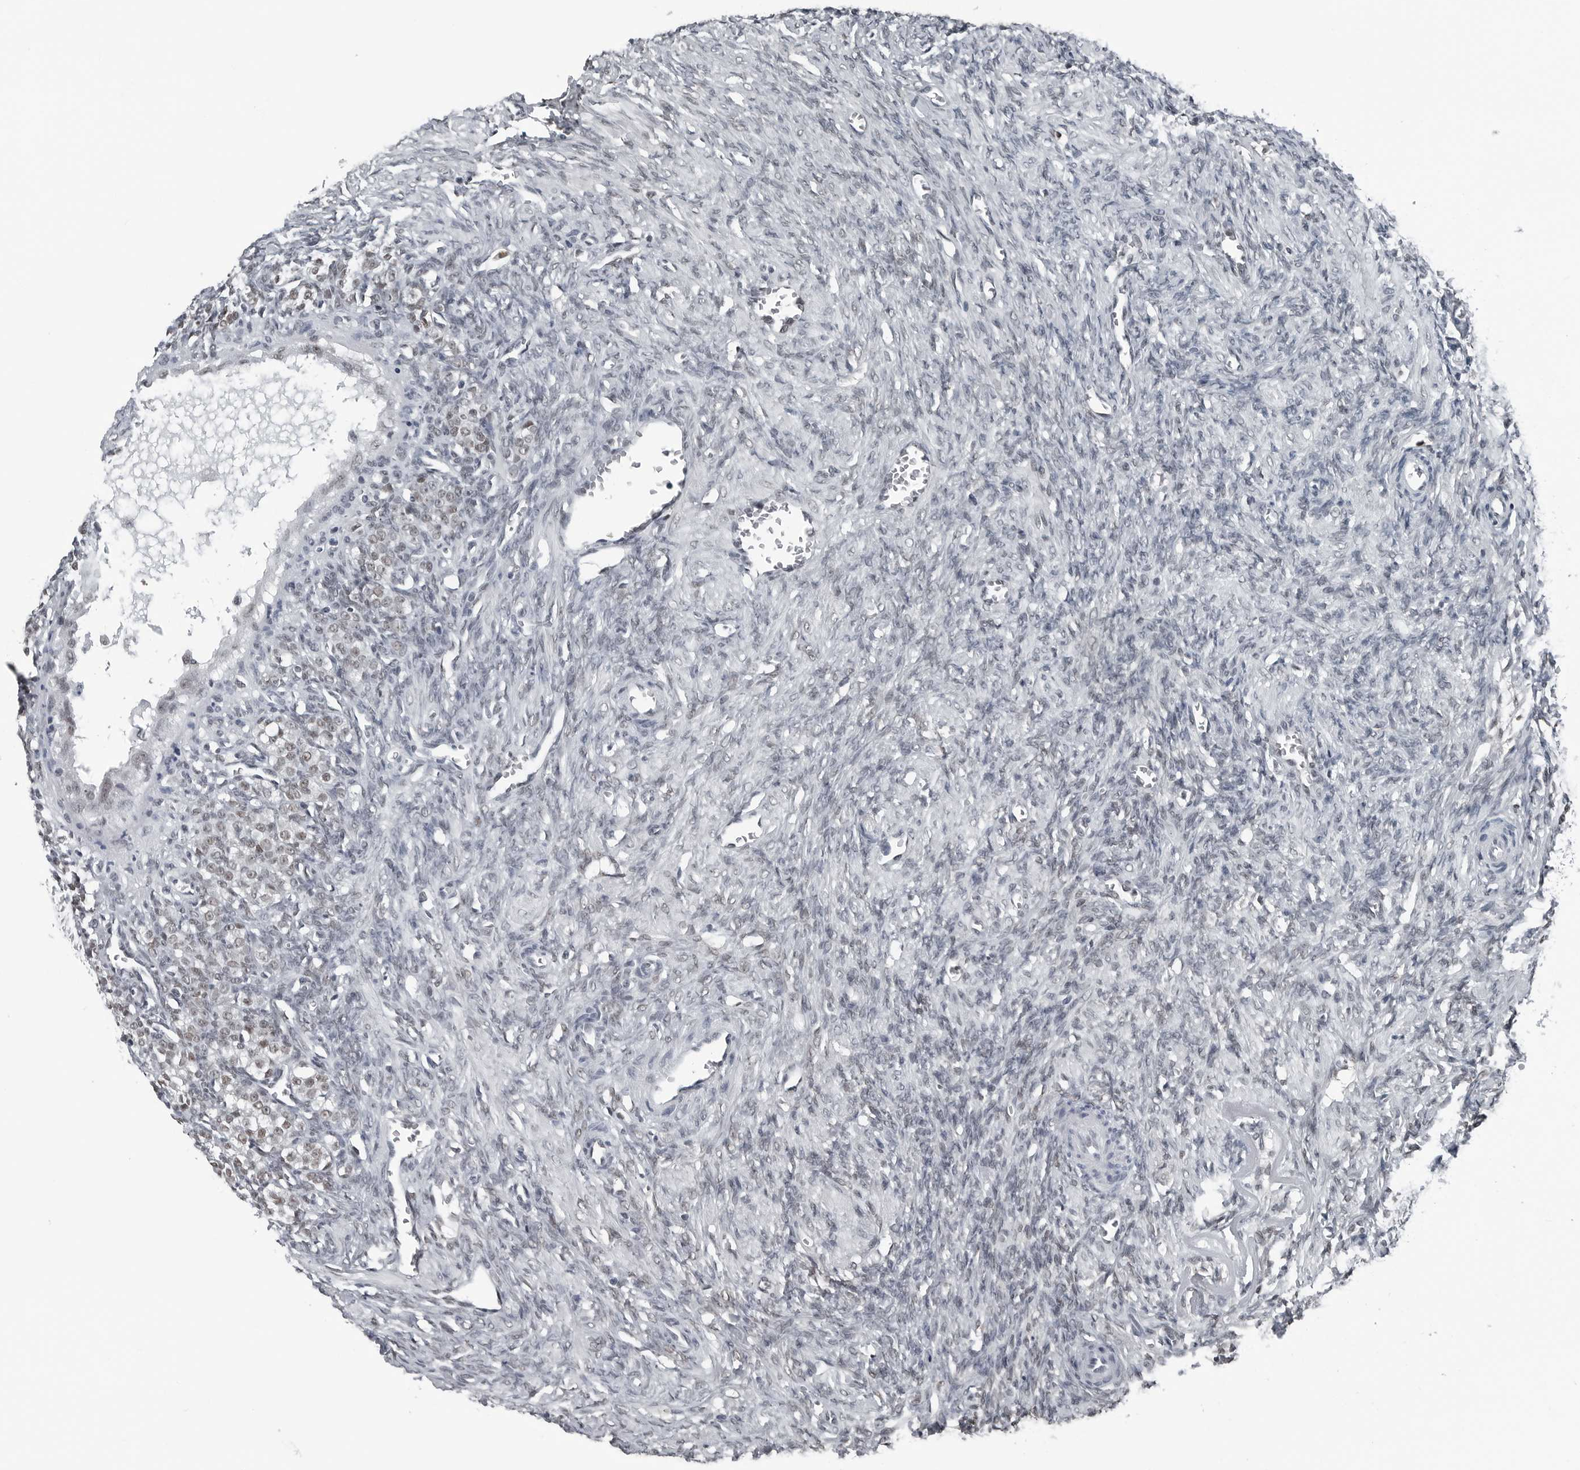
{"staining": {"intensity": "moderate", "quantity": "<25%", "location": "nuclear"}, "tissue": "ovary", "cell_type": "Ovarian stroma cells", "image_type": "normal", "snomed": [{"axis": "morphology", "description": "Normal tissue, NOS"}, {"axis": "topography", "description": "Ovary"}], "caption": "This micrograph displays IHC staining of unremarkable ovary, with low moderate nuclear expression in approximately <25% of ovarian stroma cells.", "gene": "AKR1A1", "patient": {"sex": "female", "age": 27}}